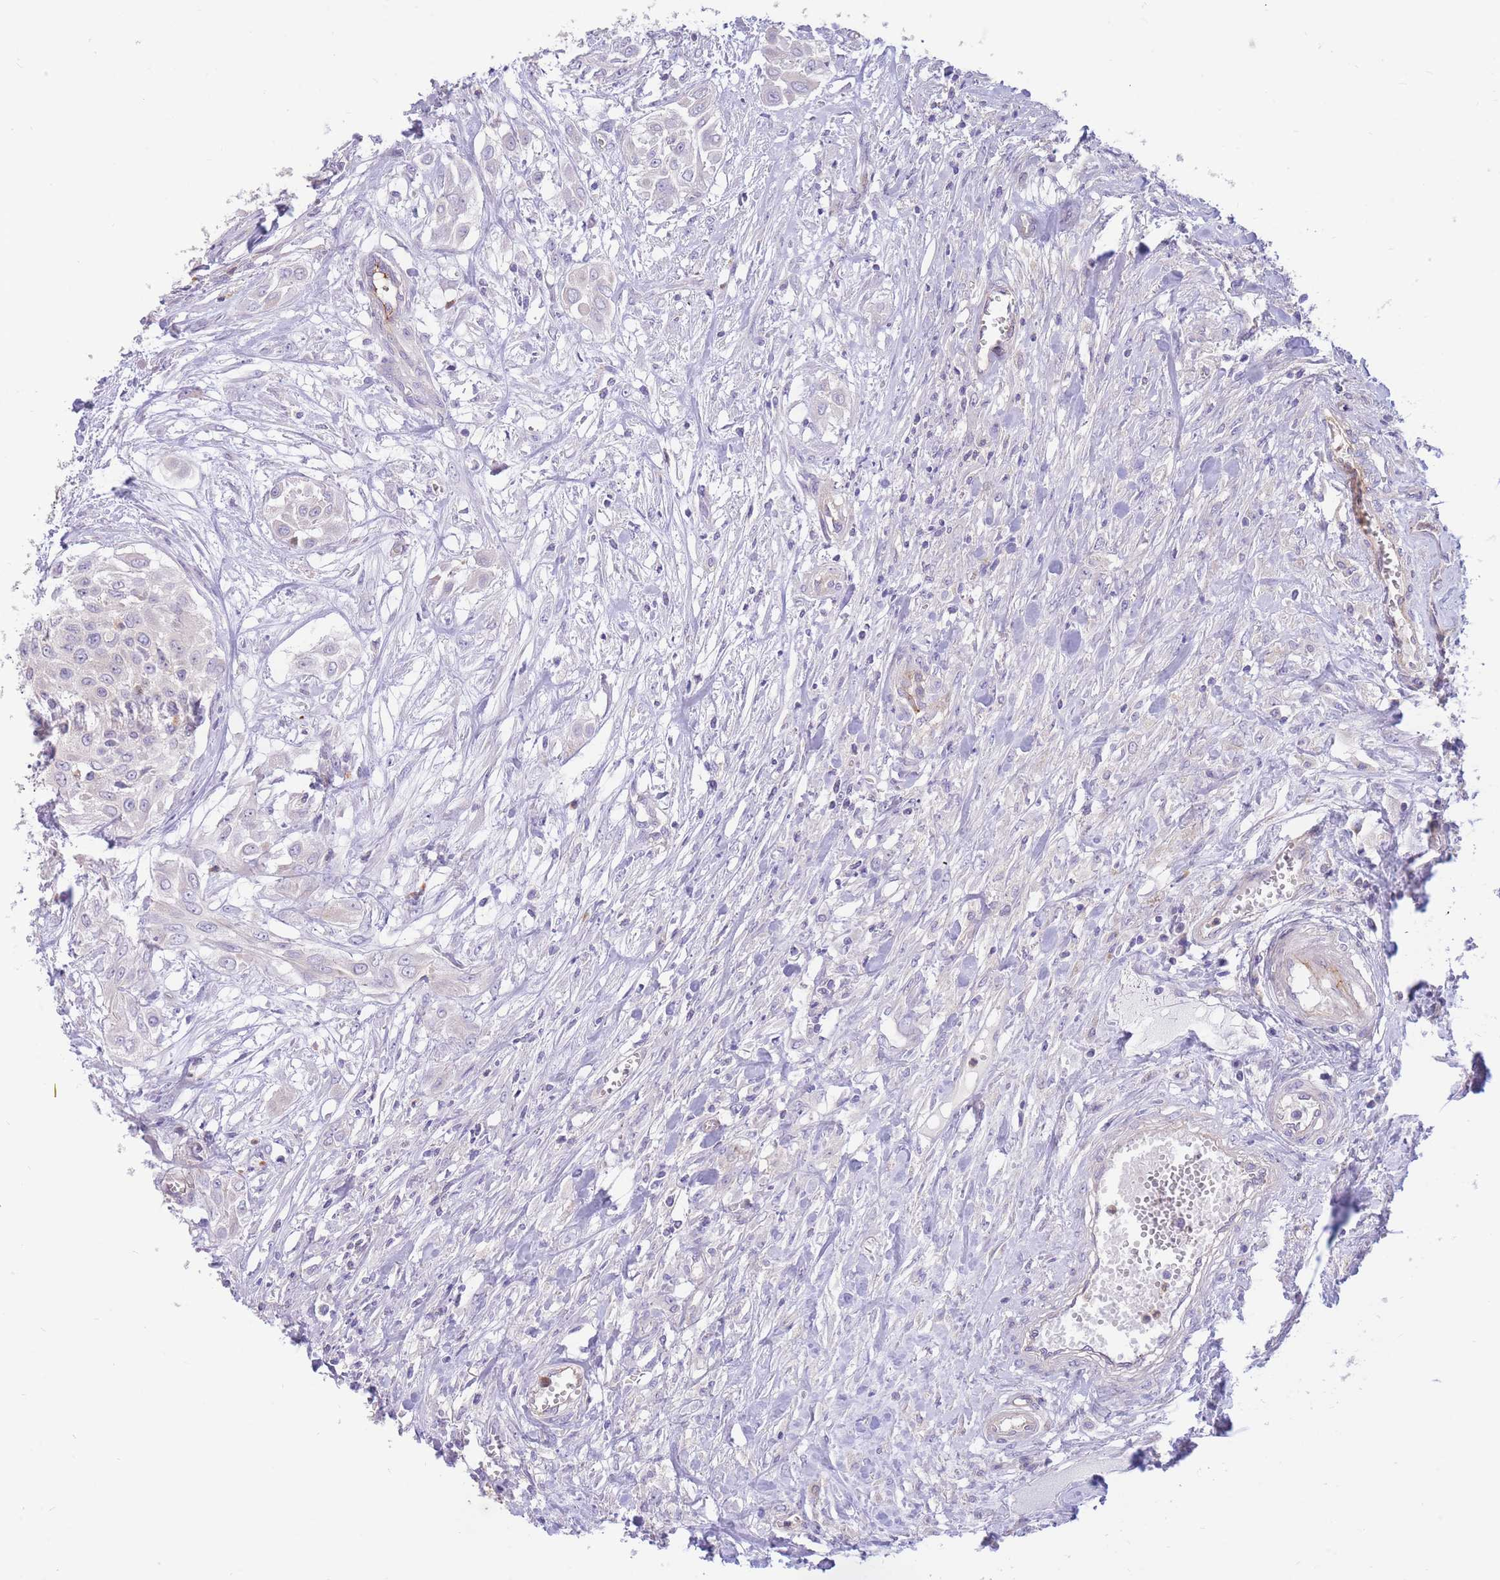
{"staining": {"intensity": "negative", "quantity": "none", "location": "none"}, "tissue": "urothelial cancer", "cell_type": "Tumor cells", "image_type": "cancer", "snomed": [{"axis": "morphology", "description": "Urothelial carcinoma, High grade"}, {"axis": "topography", "description": "Urinary bladder"}], "caption": "Tumor cells are negative for protein expression in human high-grade urothelial carcinoma.", "gene": "SULT1A1", "patient": {"sex": "male", "age": 57}}